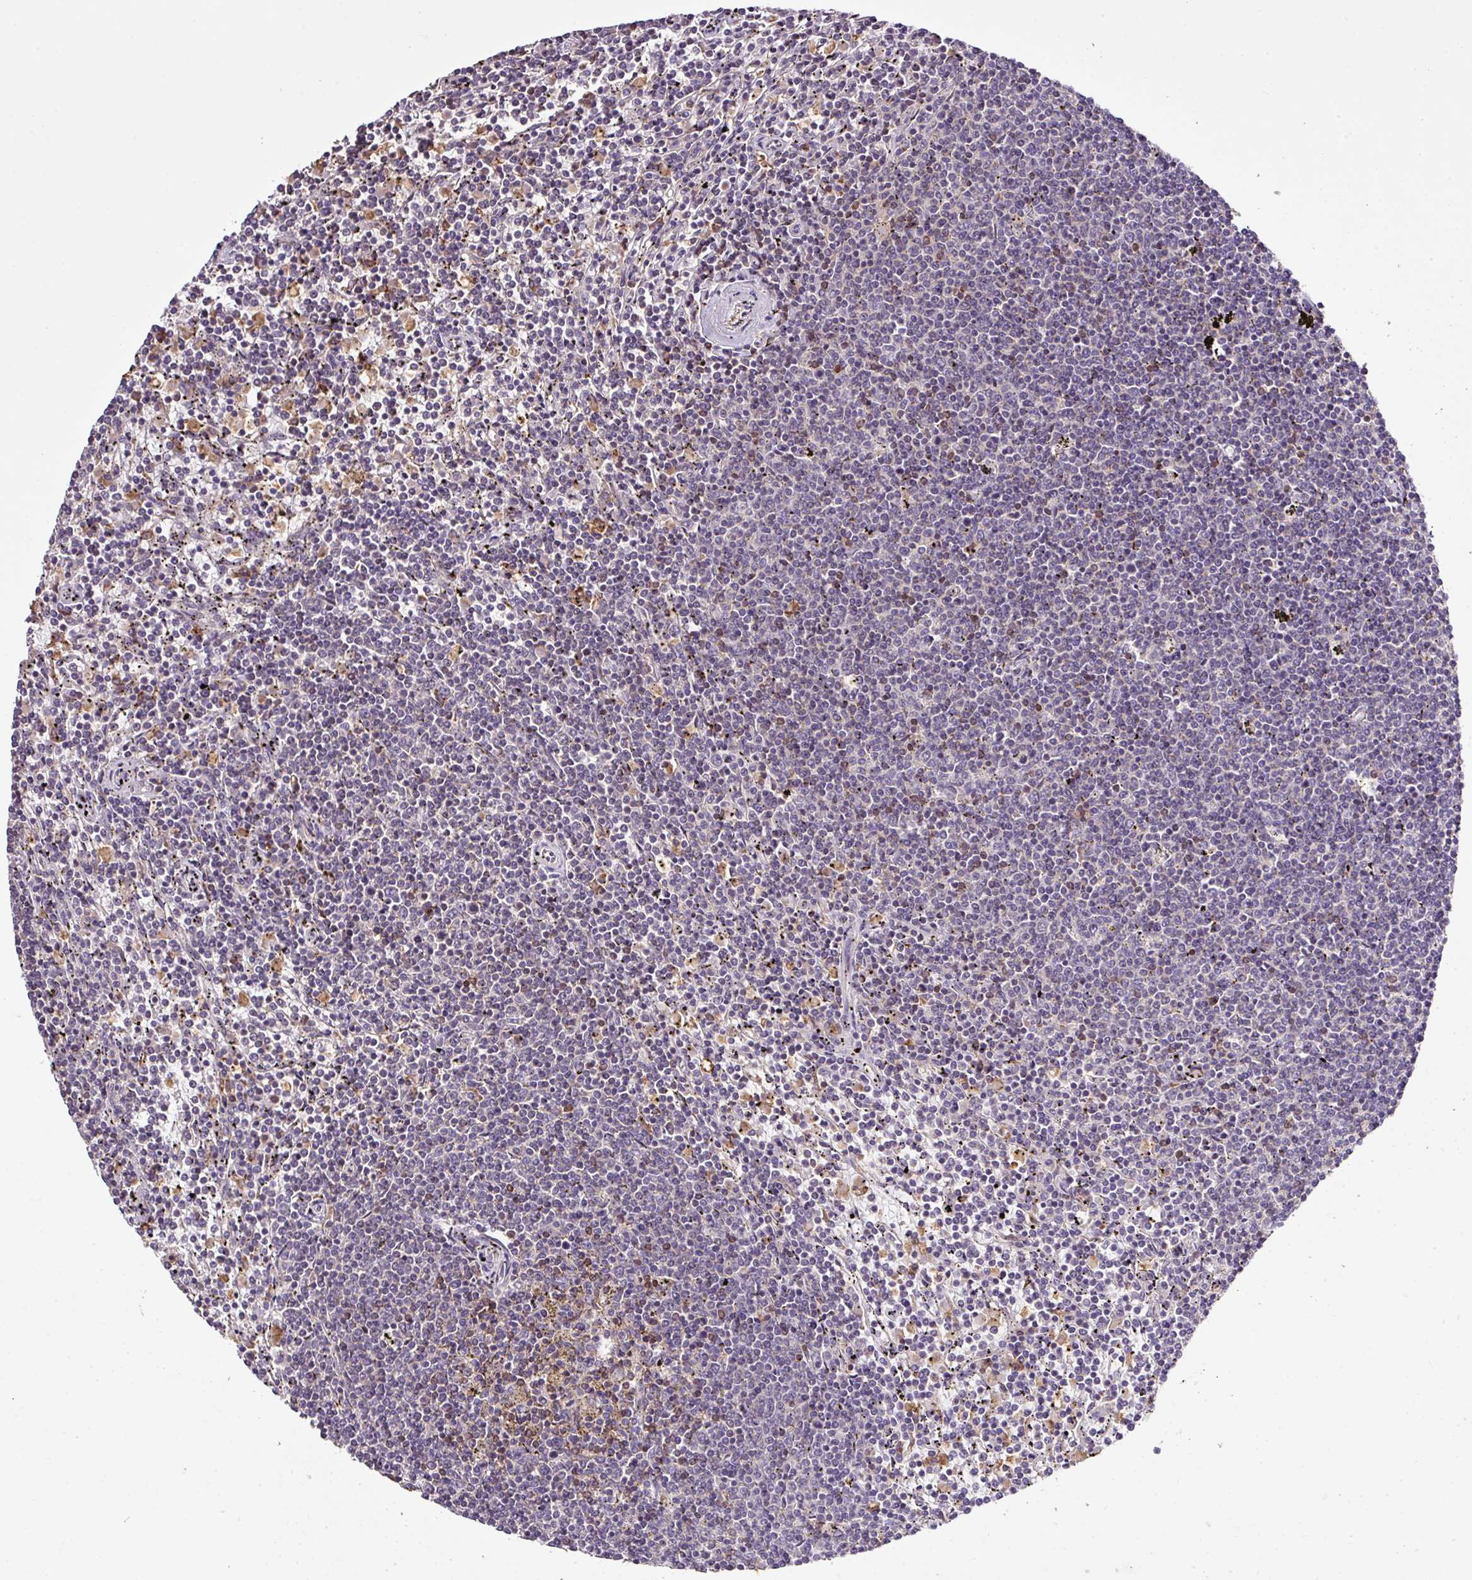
{"staining": {"intensity": "negative", "quantity": "none", "location": "none"}, "tissue": "lymphoma", "cell_type": "Tumor cells", "image_type": "cancer", "snomed": [{"axis": "morphology", "description": "Malignant lymphoma, non-Hodgkin's type, Low grade"}, {"axis": "topography", "description": "Spleen"}], "caption": "Photomicrograph shows no protein expression in tumor cells of low-grade malignant lymphoma, non-Hodgkin's type tissue.", "gene": "SMCO4", "patient": {"sex": "female", "age": 50}}